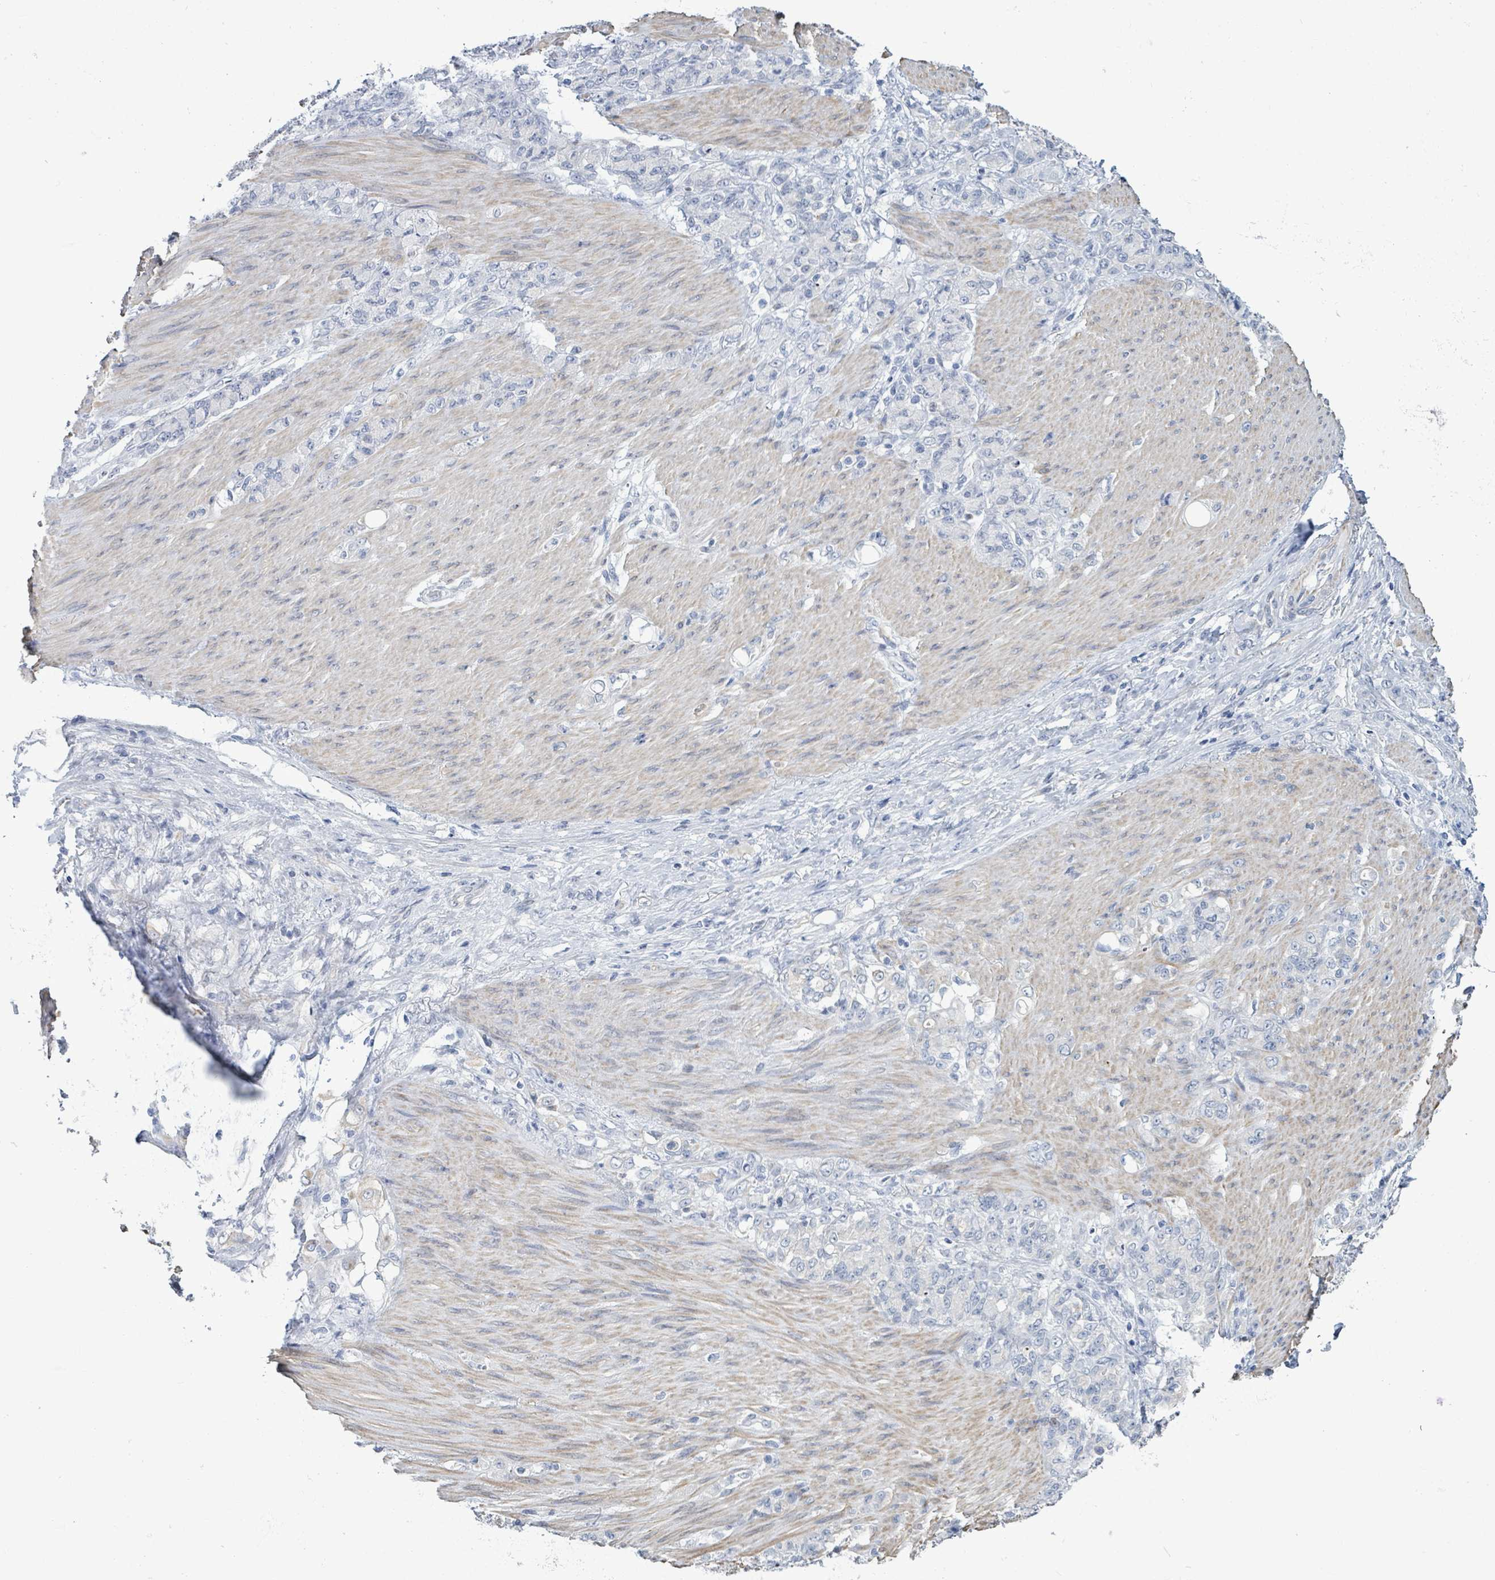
{"staining": {"intensity": "negative", "quantity": "none", "location": "none"}, "tissue": "stomach cancer", "cell_type": "Tumor cells", "image_type": "cancer", "snomed": [{"axis": "morphology", "description": "Normal tissue, NOS"}, {"axis": "morphology", "description": "Adenocarcinoma, NOS"}, {"axis": "topography", "description": "Stomach"}], "caption": "Human stomach cancer (adenocarcinoma) stained for a protein using IHC exhibits no positivity in tumor cells.", "gene": "NTN3", "patient": {"sex": "female", "age": 79}}